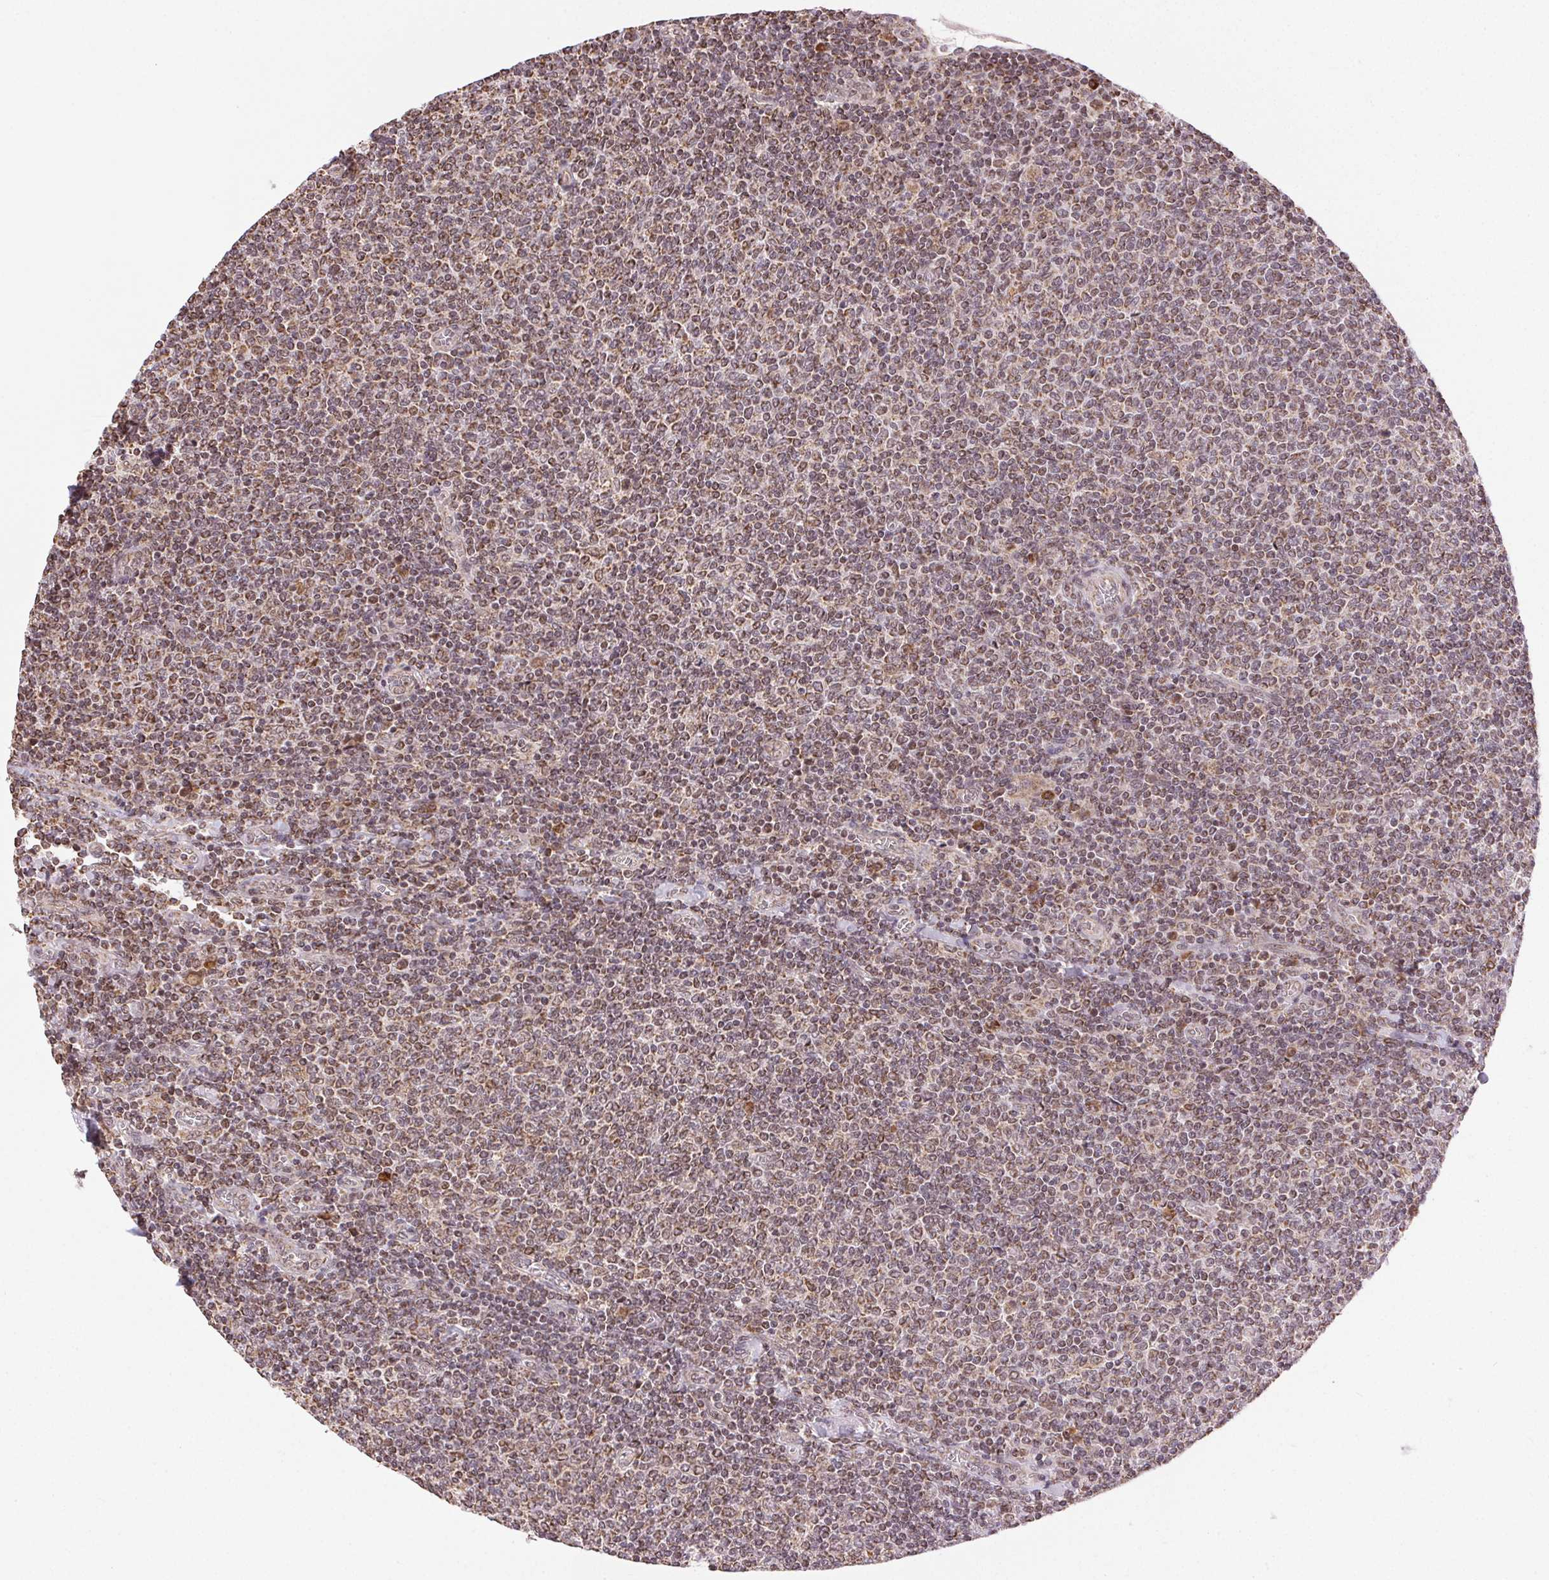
{"staining": {"intensity": "weak", "quantity": "25%-75%", "location": "nuclear"}, "tissue": "lymphoma", "cell_type": "Tumor cells", "image_type": "cancer", "snomed": [{"axis": "morphology", "description": "Malignant lymphoma, non-Hodgkin's type, Low grade"}, {"axis": "topography", "description": "Lymph node"}], "caption": "This image exhibits low-grade malignant lymphoma, non-Hodgkin's type stained with immunohistochemistry to label a protein in brown. The nuclear of tumor cells show weak positivity for the protein. Nuclei are counter-stained blue.", "gene": "PIWIL4", "patient": {"sex": "male", "age": 52}}